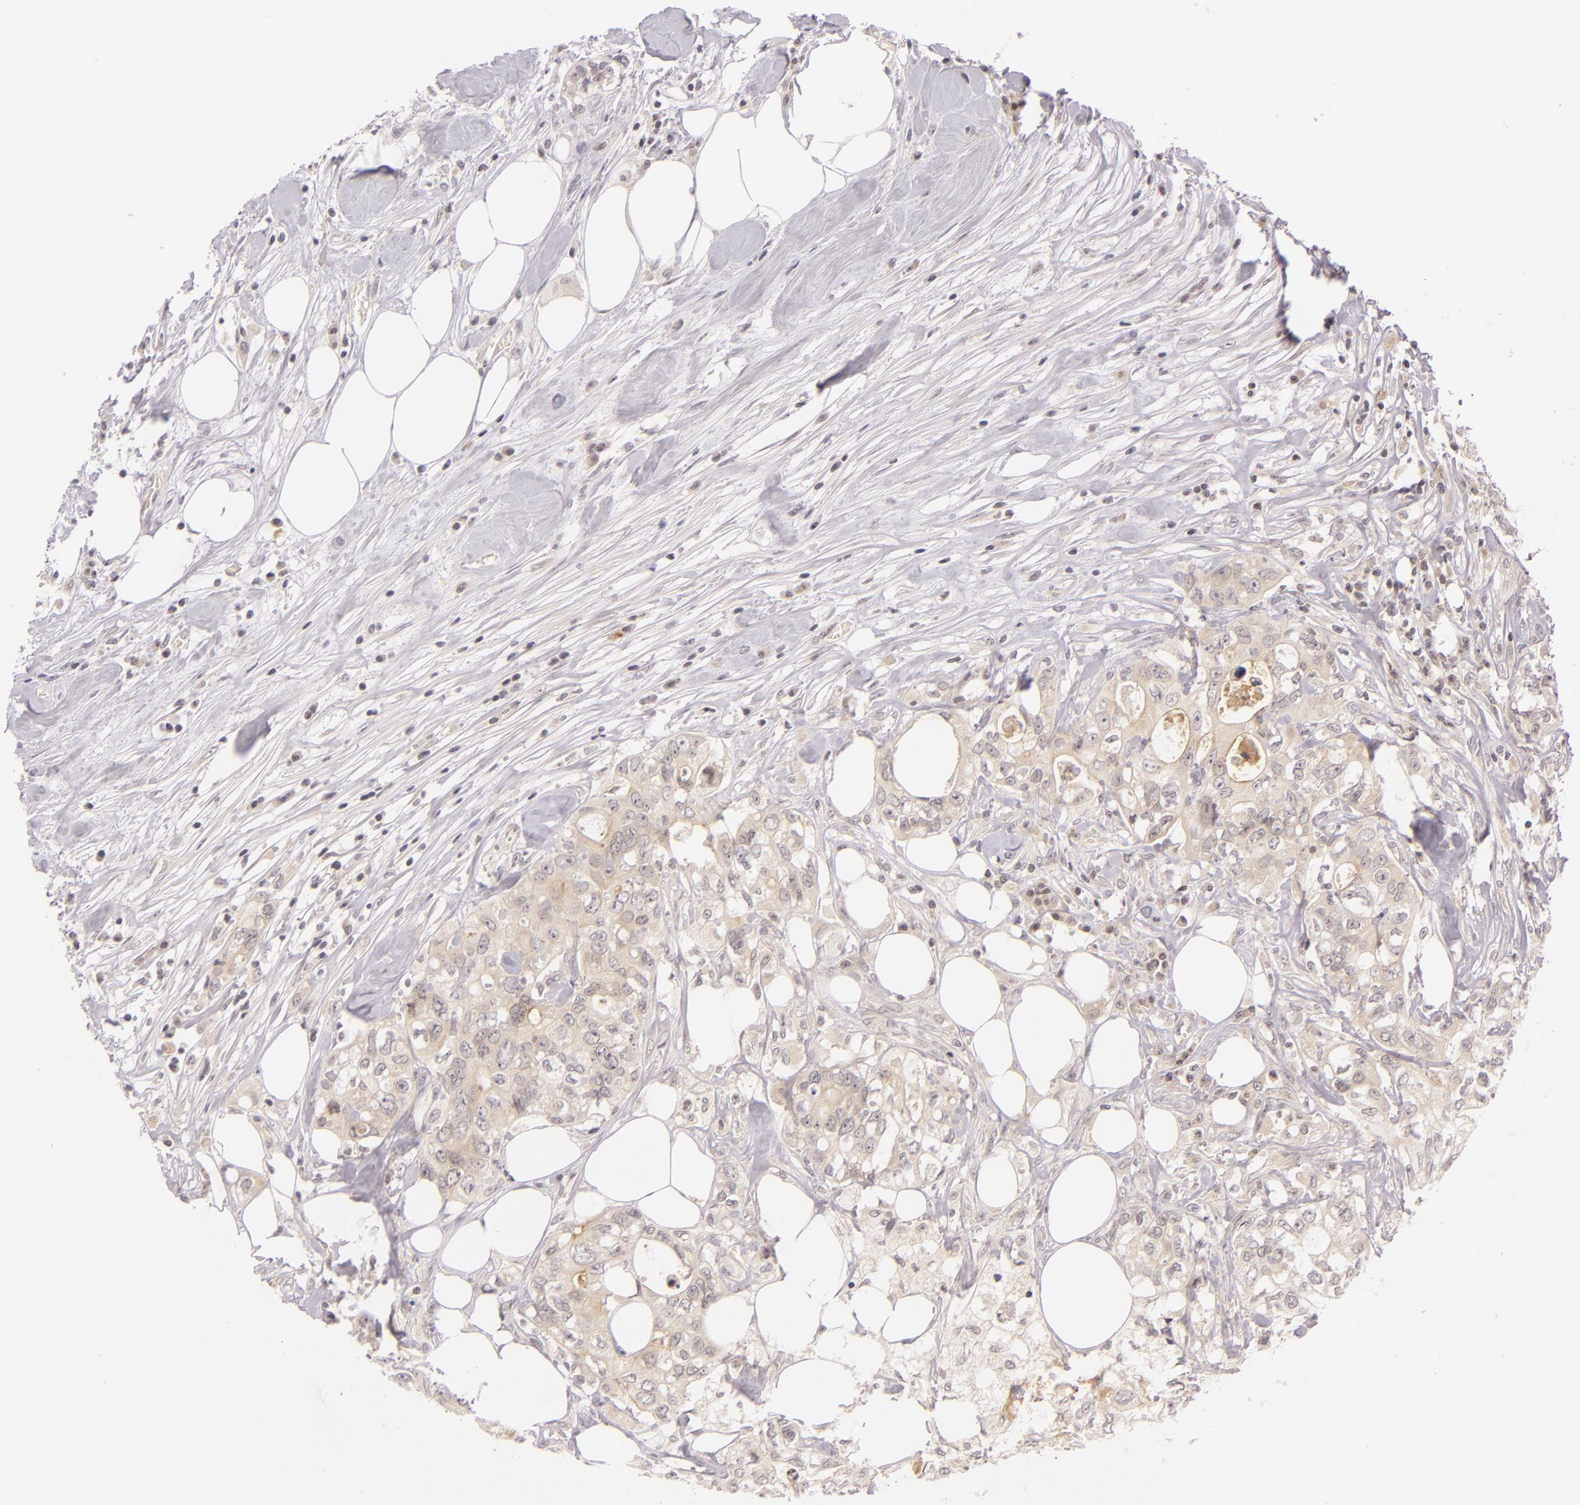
{"staining": {"intensity": "weak", "quantity": "25%-75%", "location": "cytoplasmic/membranous"}, "tissue": "colorectal cancer", "cell_type": "Tumor cells", "image_type": "cancer", "snomed": [{"axis": "morphology", "description": "Adenocarcinoma, NOS"}, {"axis": "topography", "description": "Rectum"}], "caption": "Weak cytoplasmic/membranous staining is appreciated in approximately 25%-75% of tumor cells in colorectal cancer (adenocarcinoma). (DAB = brown stain, brightfield microscopy at high magnification).", "gene": "CASP8", "patient": {"sex": "female", "age": 57}}